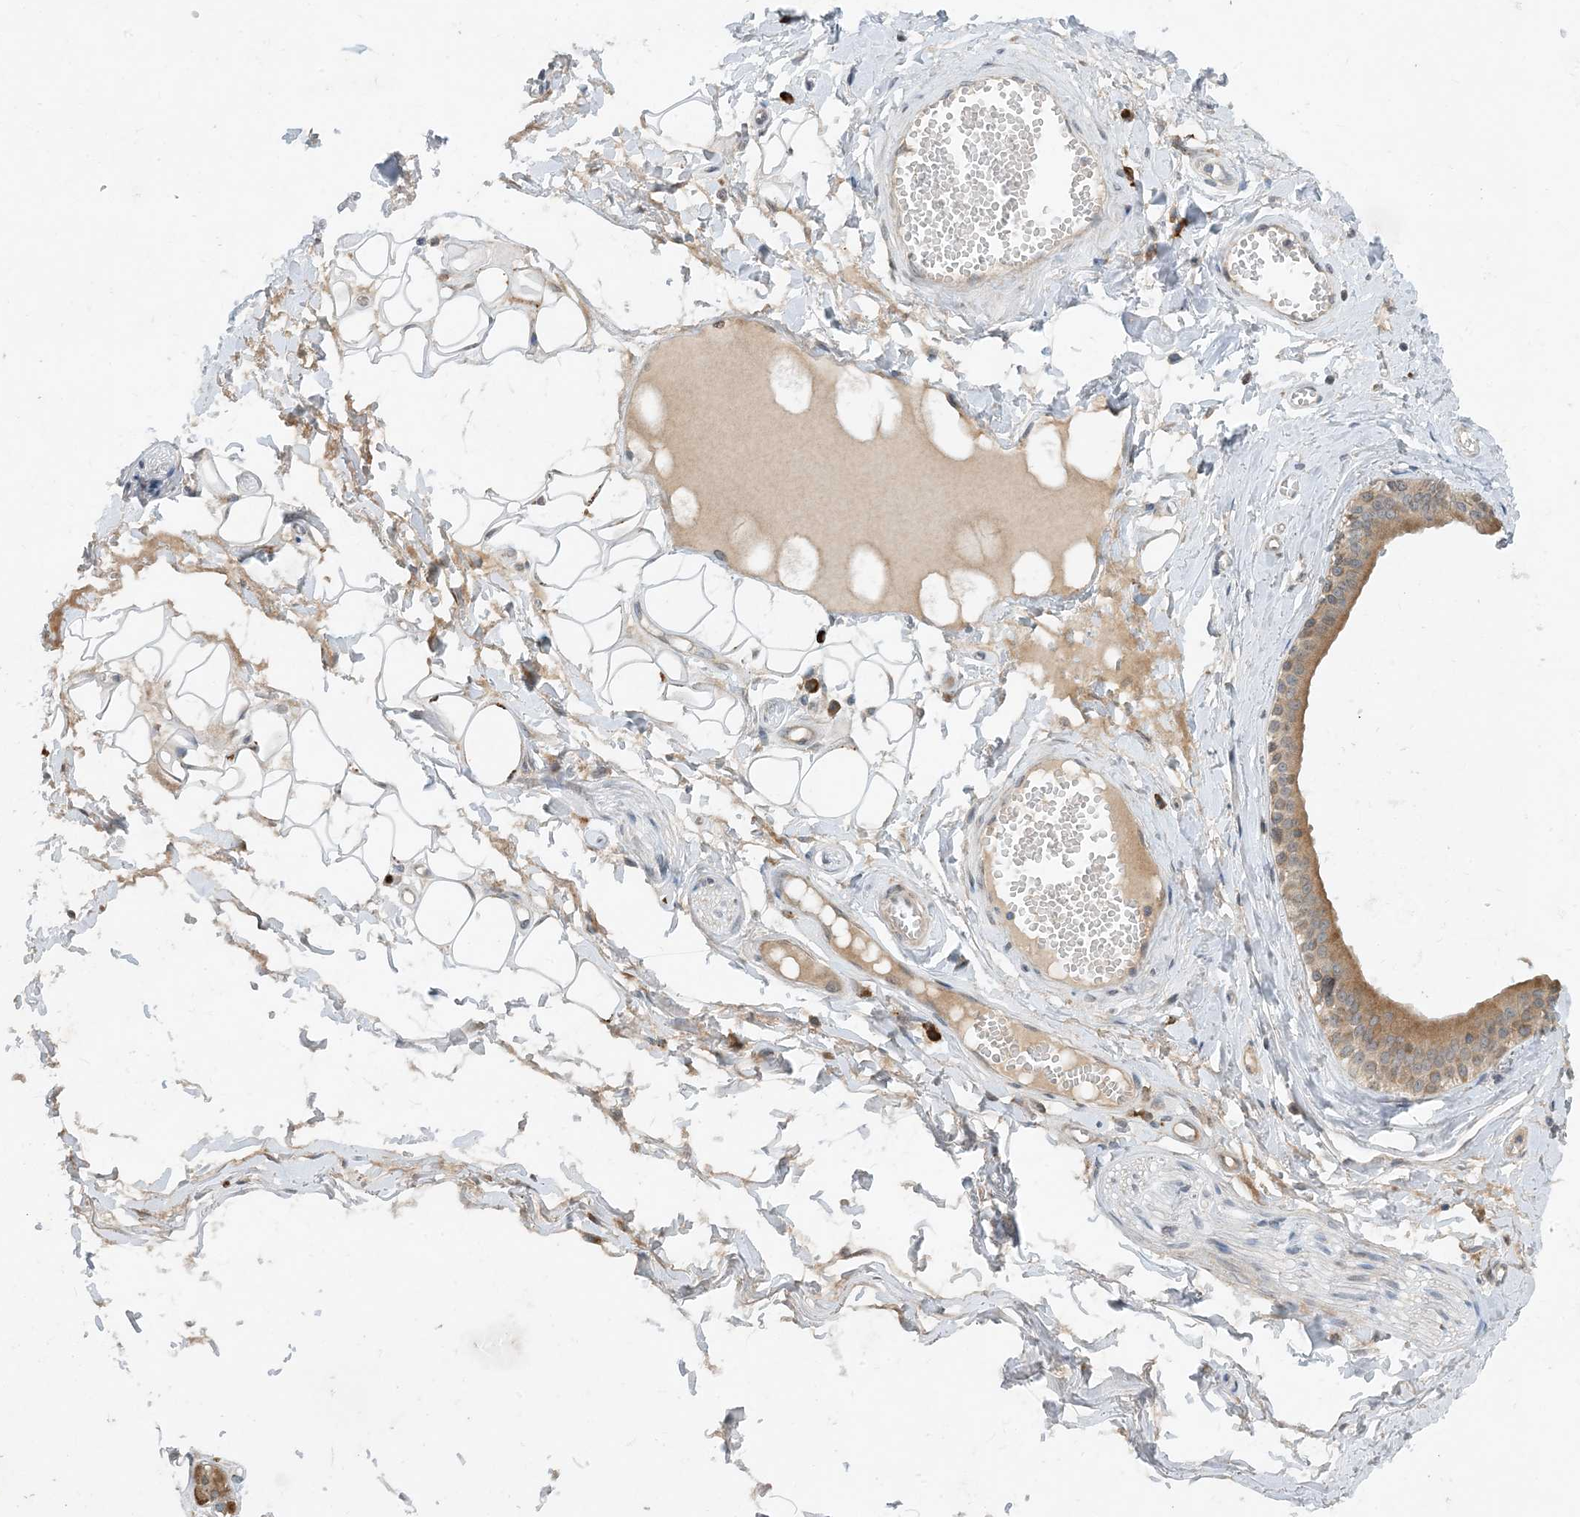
{"staining": {"intensity": "negative", "quantity": "none", "location": "none"}, "tissue": "adipose tissue", "cell_type": "Adipocytes", "image_type": "normal", "snomed": [{"axis": "morphology", "description": "Normal tissue, NOS"}, {"axis": "morphology", "description": "Inflammation, NOS"}, {"axis": "topography", "description": "Salivary gland"}, {"axis": "topography", "description": "Peripheral nerve tissue"}], "caption": "High power microscopy image of an immunohistochemistry (IHC) micrograph of normal adipose tissue, revealing no significant expression in adipocytes.", "gene": "PHOSPHO2", "patient": {"sex": "female", "age": 75}}